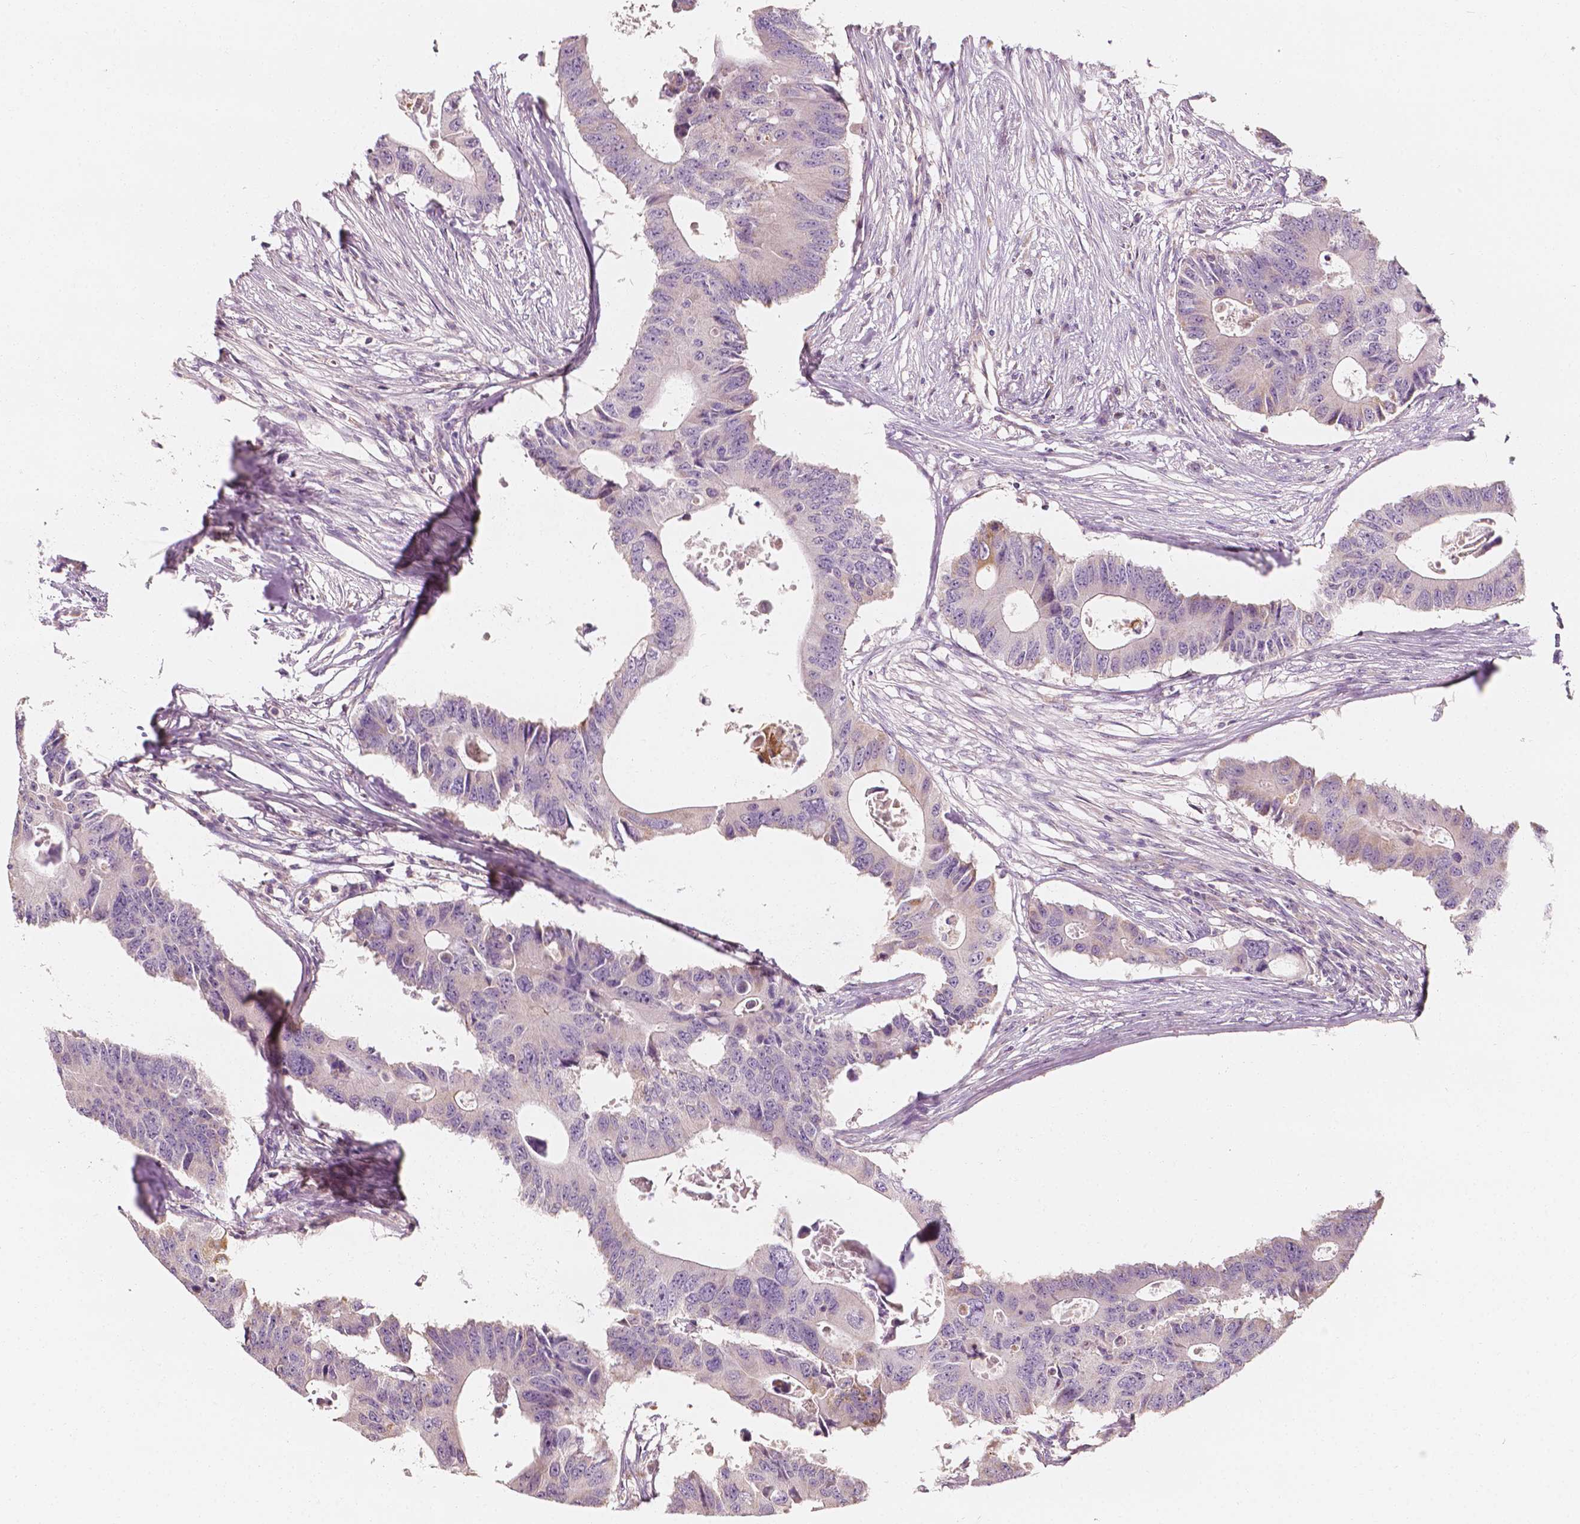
{"staining": {"intensity": "negative", "quantity": "none", "location": "none"}, "tissue": "colorectal cancer", "cell_type": "Tumor cells", "image_type": "cancer", "snomed": [{"axis": "morphology", "description": "Adenocarcinoma, NOS"}, {"axis": "topography", "description": "Colon"}], "caption": "Immunohistochemistry (IHC) of colorectal cancer reveals no staining in tumor cells.", "gene": "SHPK", "patient": {"sex": "male", "age": 71}}